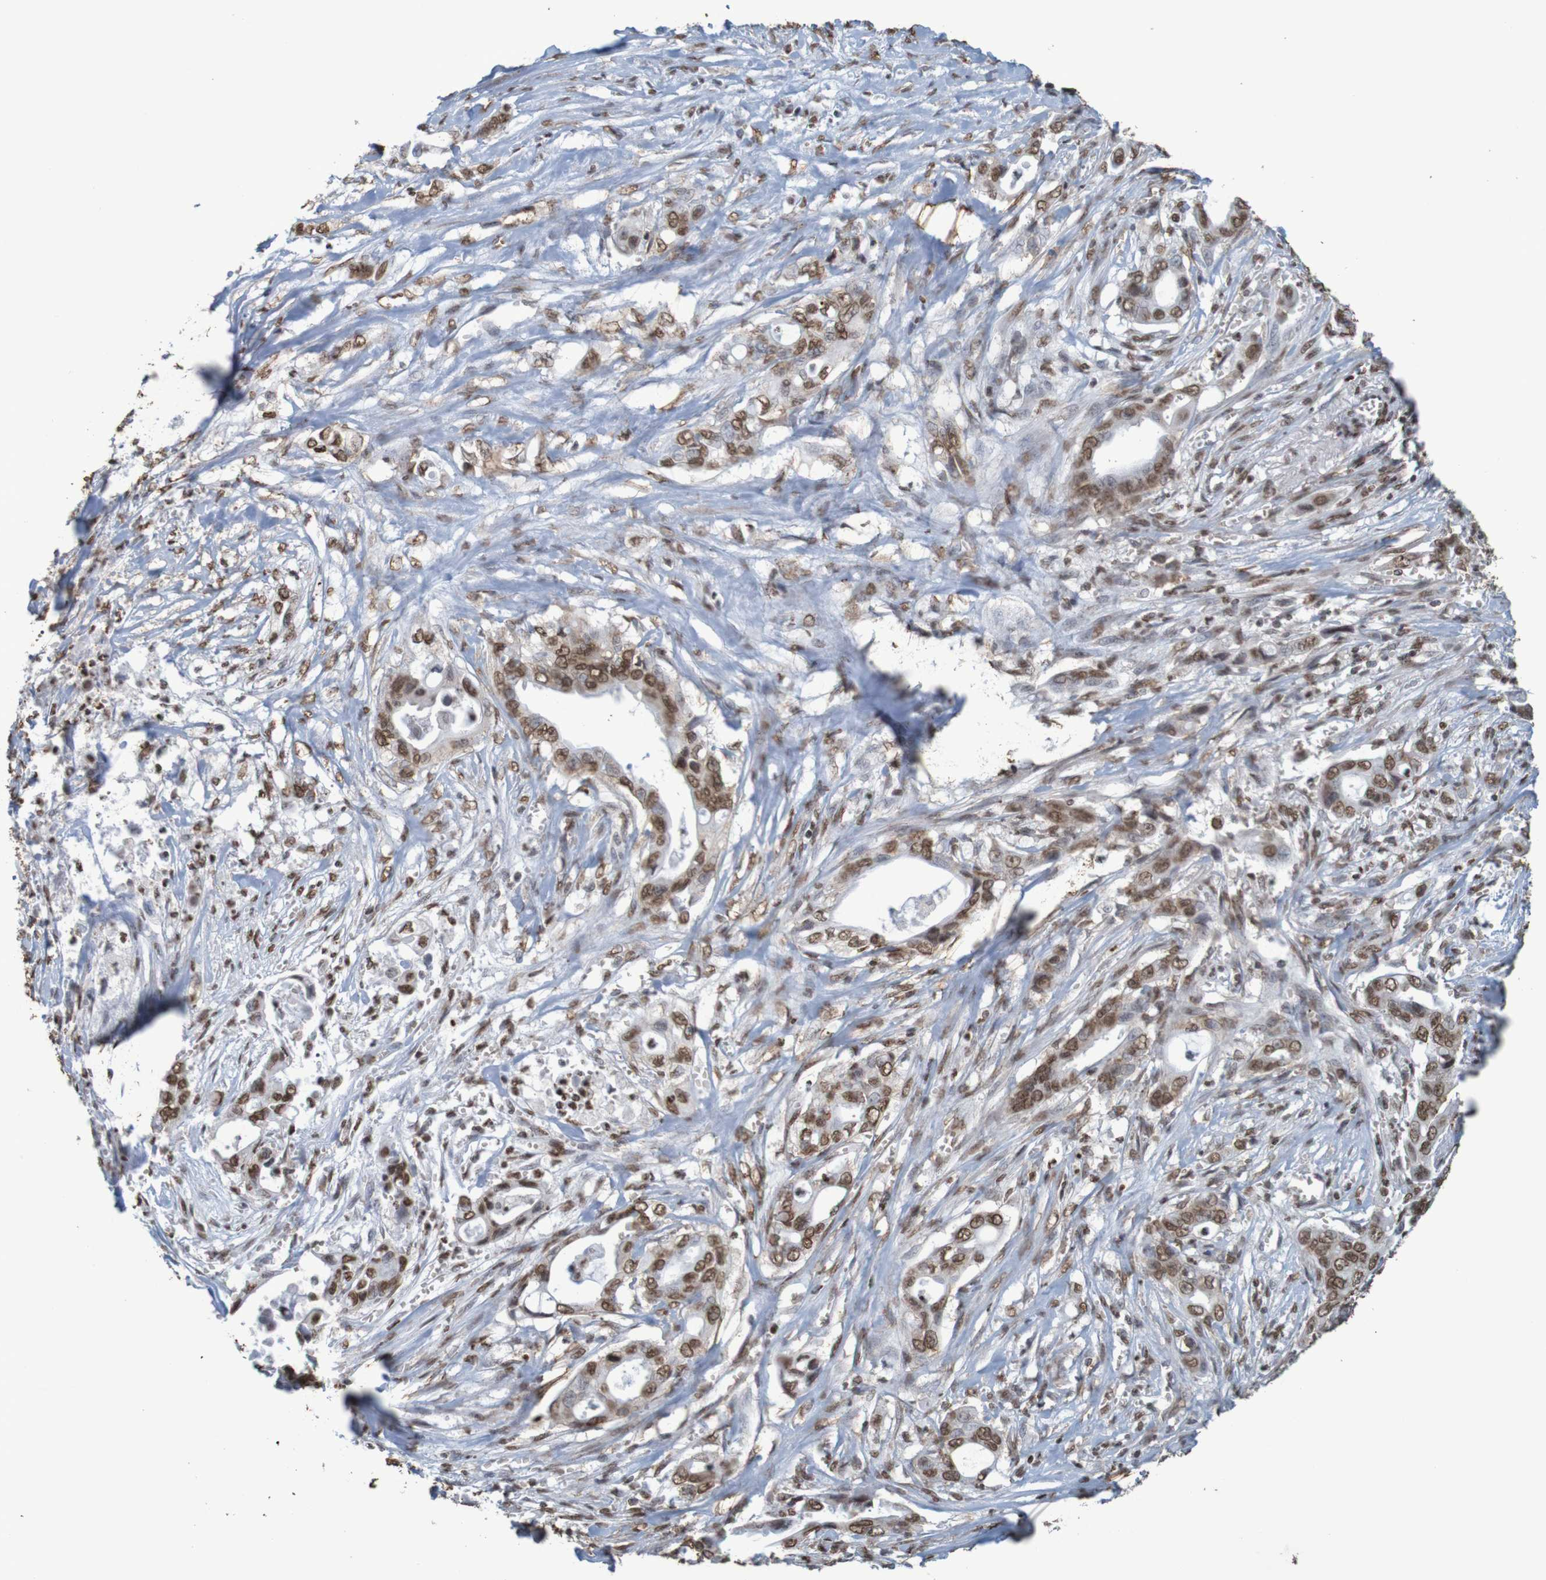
{"staining": {"intensity": "moderate", "quantity": ">75%", "location": "nuclear"}, "tissue": "pancreatic cancer", "cell_type": "Tumor cells", "image_type": "cancer", "snomed": [{"axis": "morphology", "description": "Adenocarcinoma, NOS"}, {"axis": "topography", "description": "Pancreas"}], "caption": "An image showing moderate nuclear staining in about >75% of tumor cells in pancreatic cancer, as visualized by brown immunohistochemical staining.", "gene": "GFI1", "patient": {"sex": "male", "age": 59}}